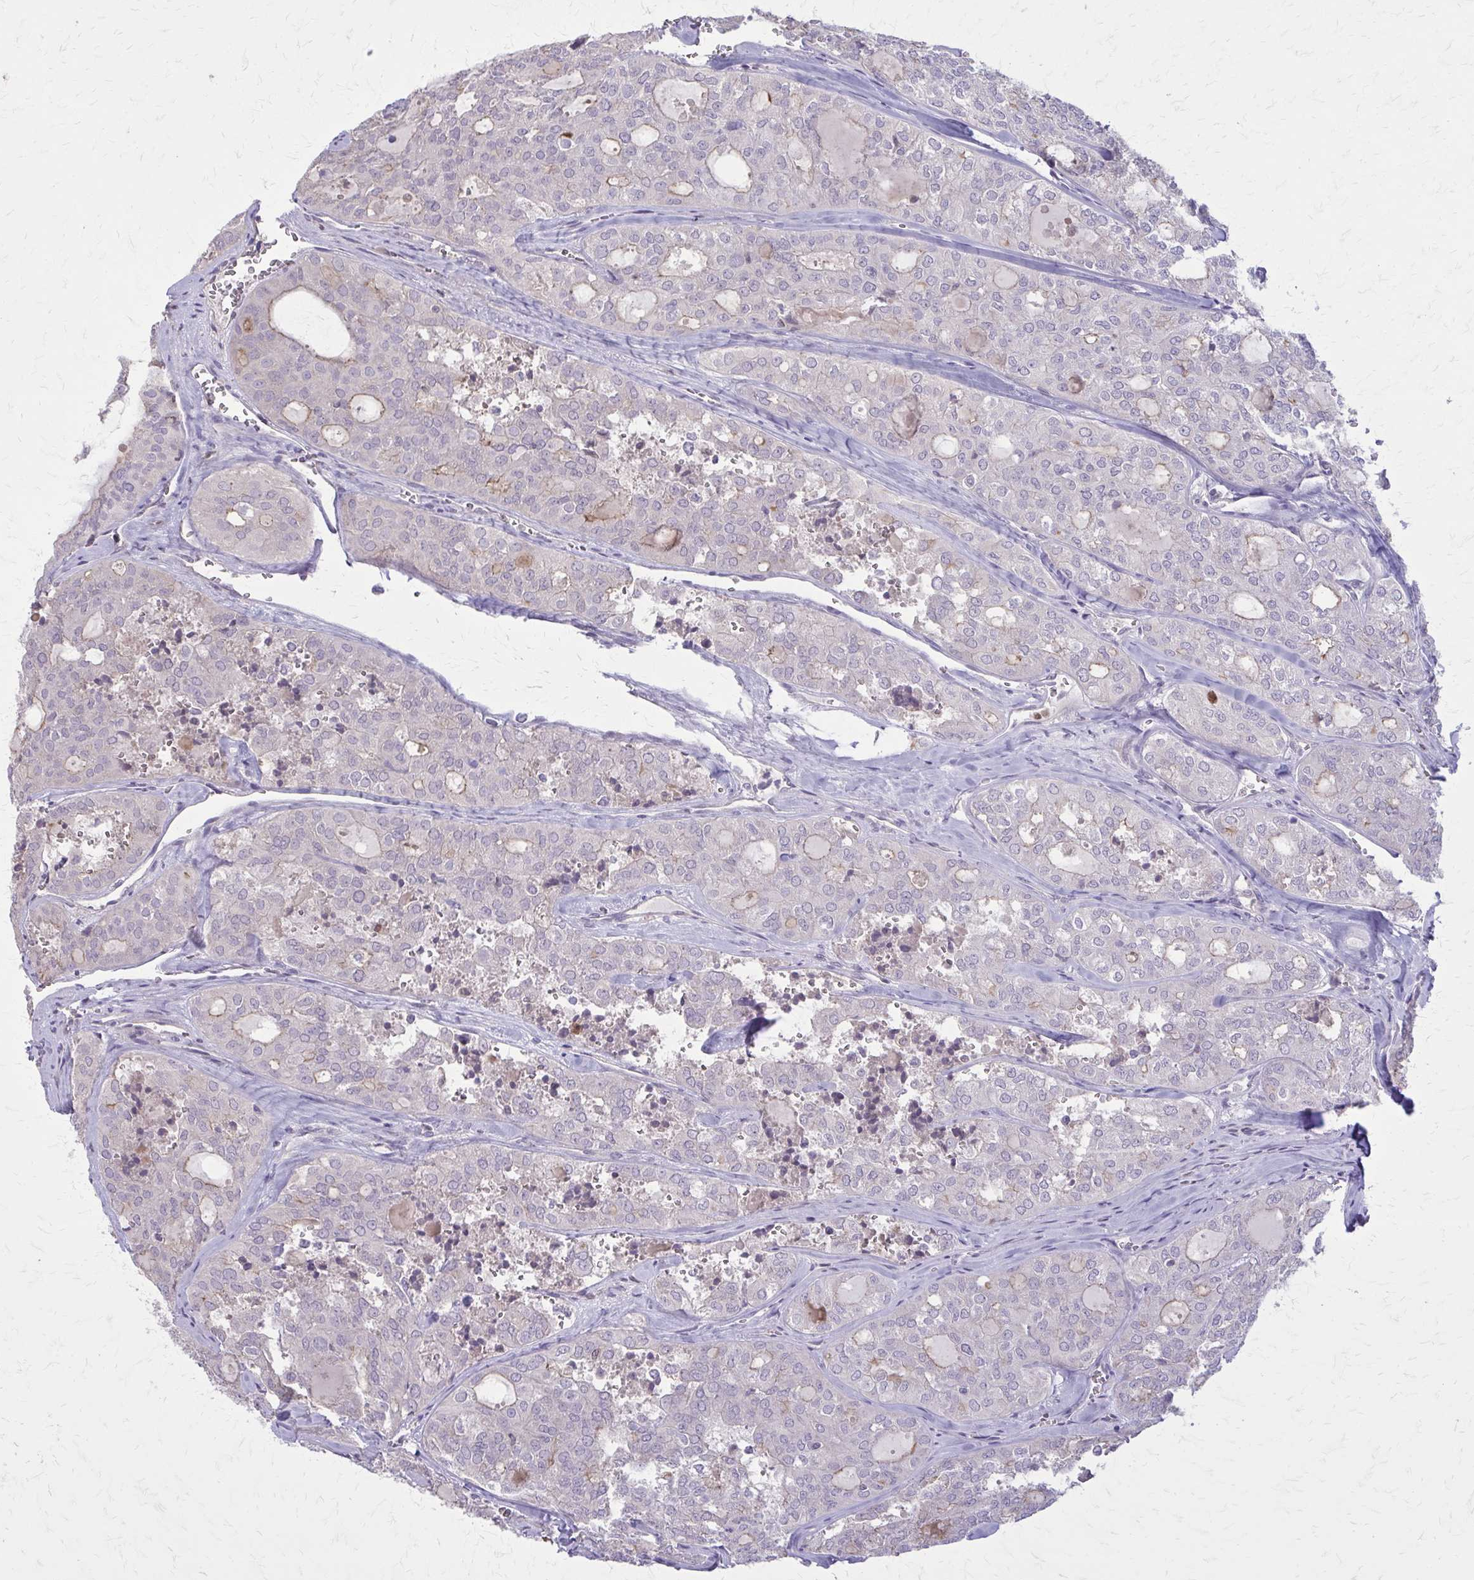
{"staining": {"intensity": "negative", "quantity": "none", "location": "none"}, "tissue": "thyroid cancer", "cell_type": "Tumor cells", "image_type": "cancer", "snomed": [{"axis": "morphology", "description": "Follicular adenoma carcinoma, NOS"}, {"axis": "topography", "description": "Thyroid gland"}], "caption": "This histopathology image is of follicular adenoma carcinoma (thyroid) stained with immunohistochemistry to label a protein in brown with the nuclei are counter-stained blue. There is no positivity in tumor cells.", "gene": "NRBF2", "patient": {"sex": "male", "age": 75}}